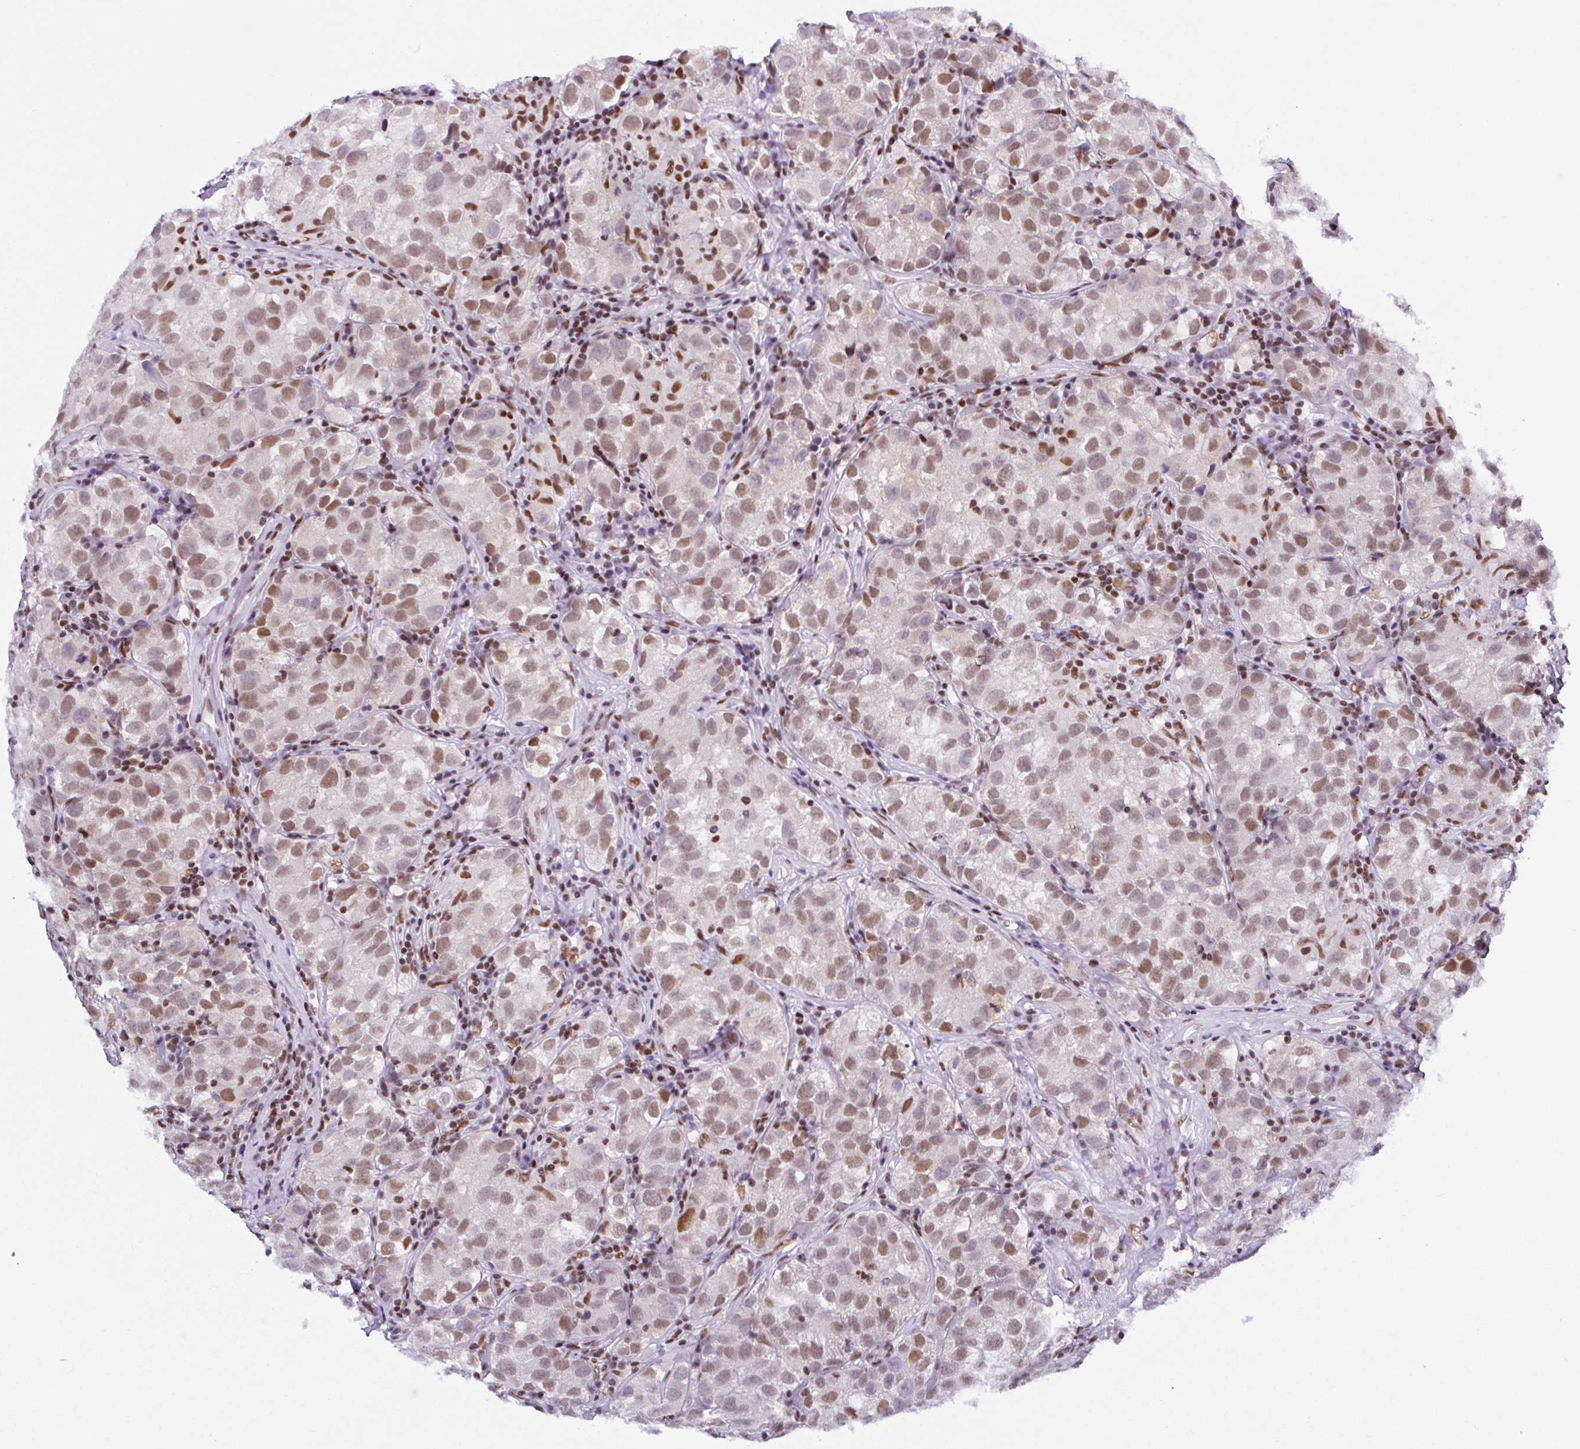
{"staining": {"intensity": "moderate", "quantity": "25%-75%", "location": "nuclear"}, "tissue": "testis cancer", "cell_type": "Tumor cells", "image_type": "cancer", "snomed": [{"axis": "morphology", "description": "Seminoma, NOS"}, {"axis": "morphology", "description": "Carcinoma, Embryonal, NOS"}, {"axis": "topography", "description": "Testis"}], "caption": "Immunohistochemistry (IHC) photomicrograph of neoplastic tissue: testis cancer stained using immunohistochemistry exhibits medium levels of moderate protein expression localized specifically in the nuclear of tumor cells, appearing as a nuclear brown color.", "gene": "DR1", "patient": {"sex": "male", "age": 43}}